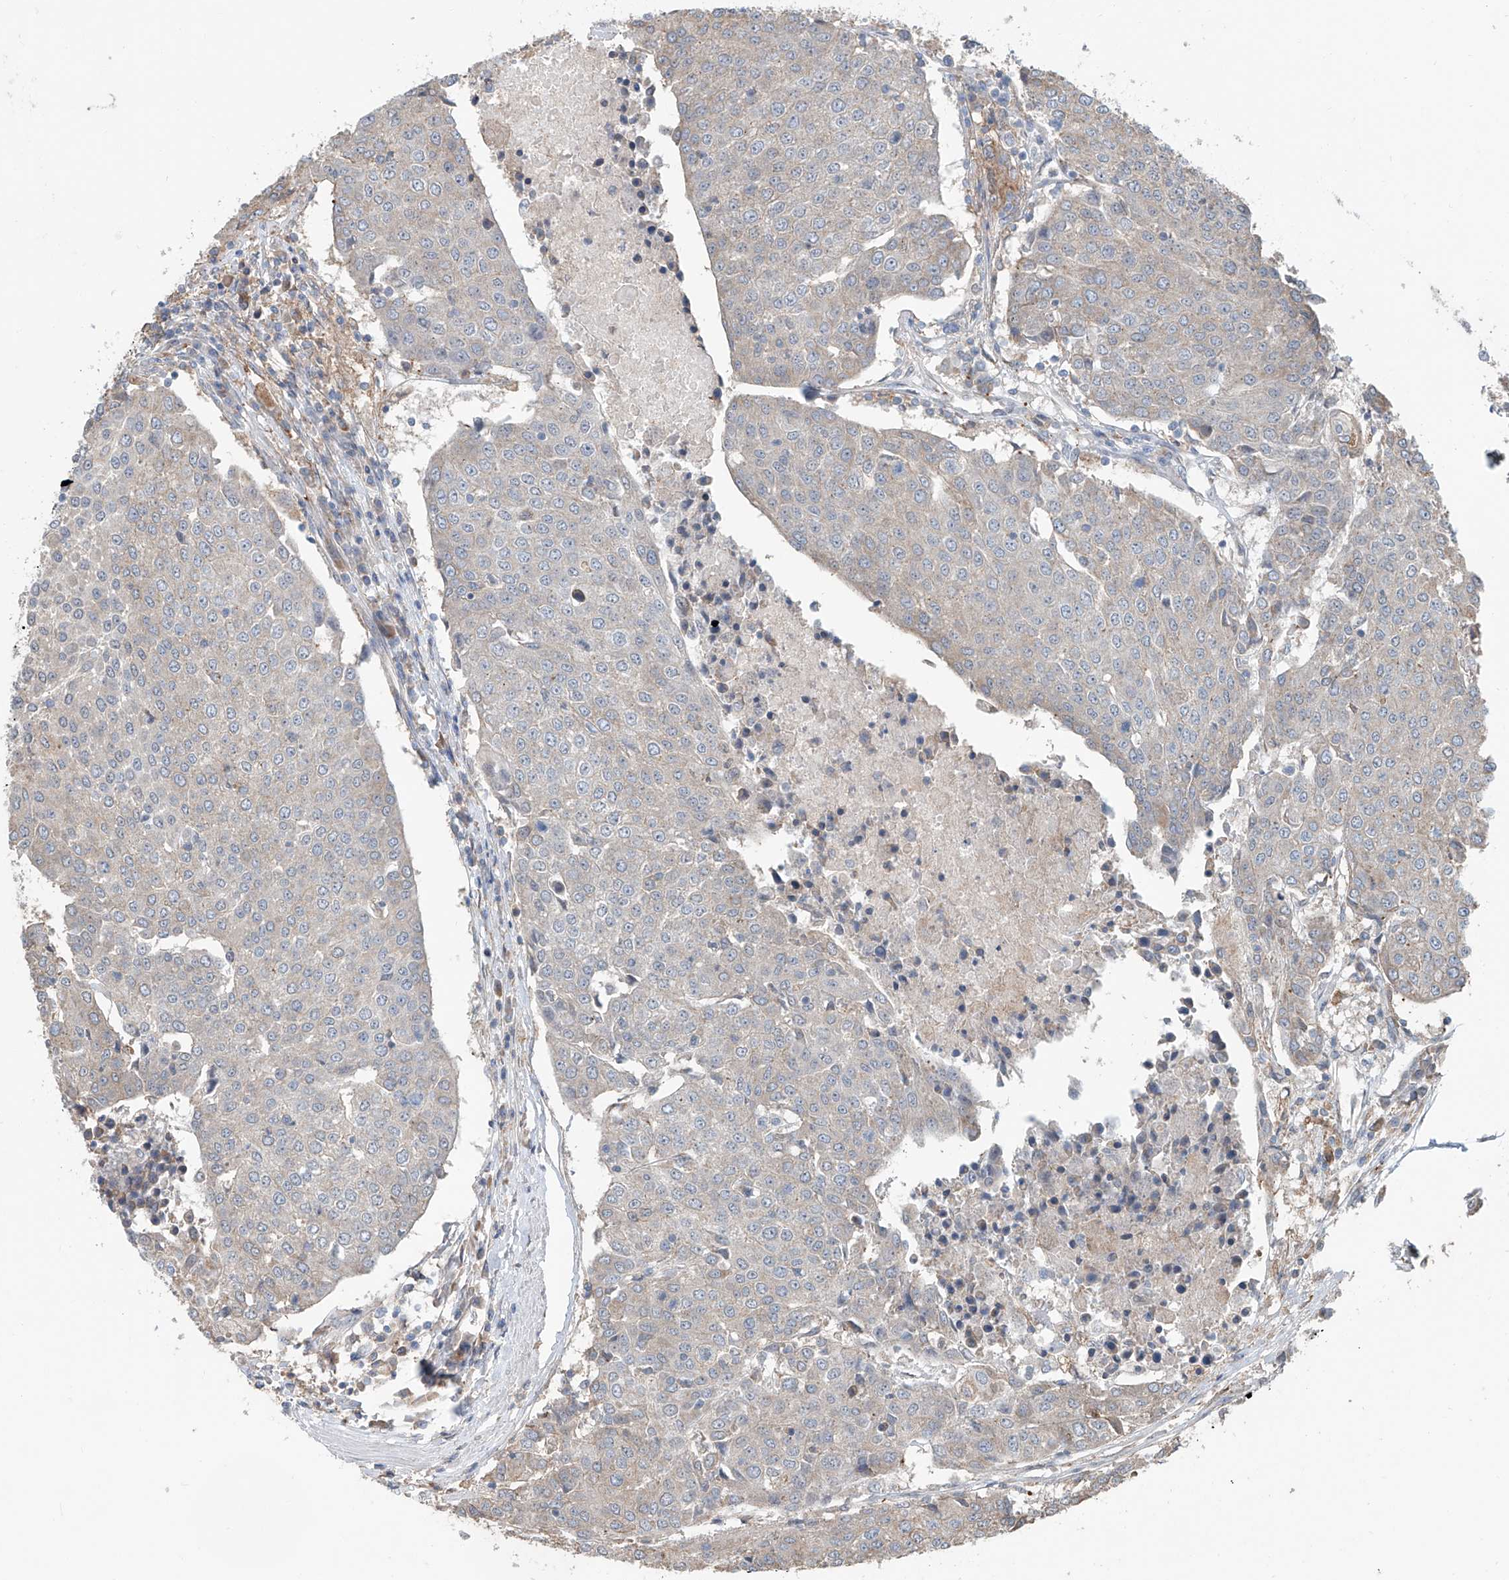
{"staining": {"intensity": "negative", "quantity": "none", "location": "none"}, "tissue": "urothelial cancer", "cell_type": "Tumor cells", "image_type": "cancer", "snomed": [{"axis": "morphology", "description": "Urothelial carcinoma, High grade"}, {"axis": "topography", "description": "Urinary bladder"}], "caption": "This is an immunohistochemistry (IHC) histopathology image of urothelial carcinoma (high-grade). There is no staining in tumor cells.", "gene": "KCNK10", "patient": {"sex": "female", "age": 85}}